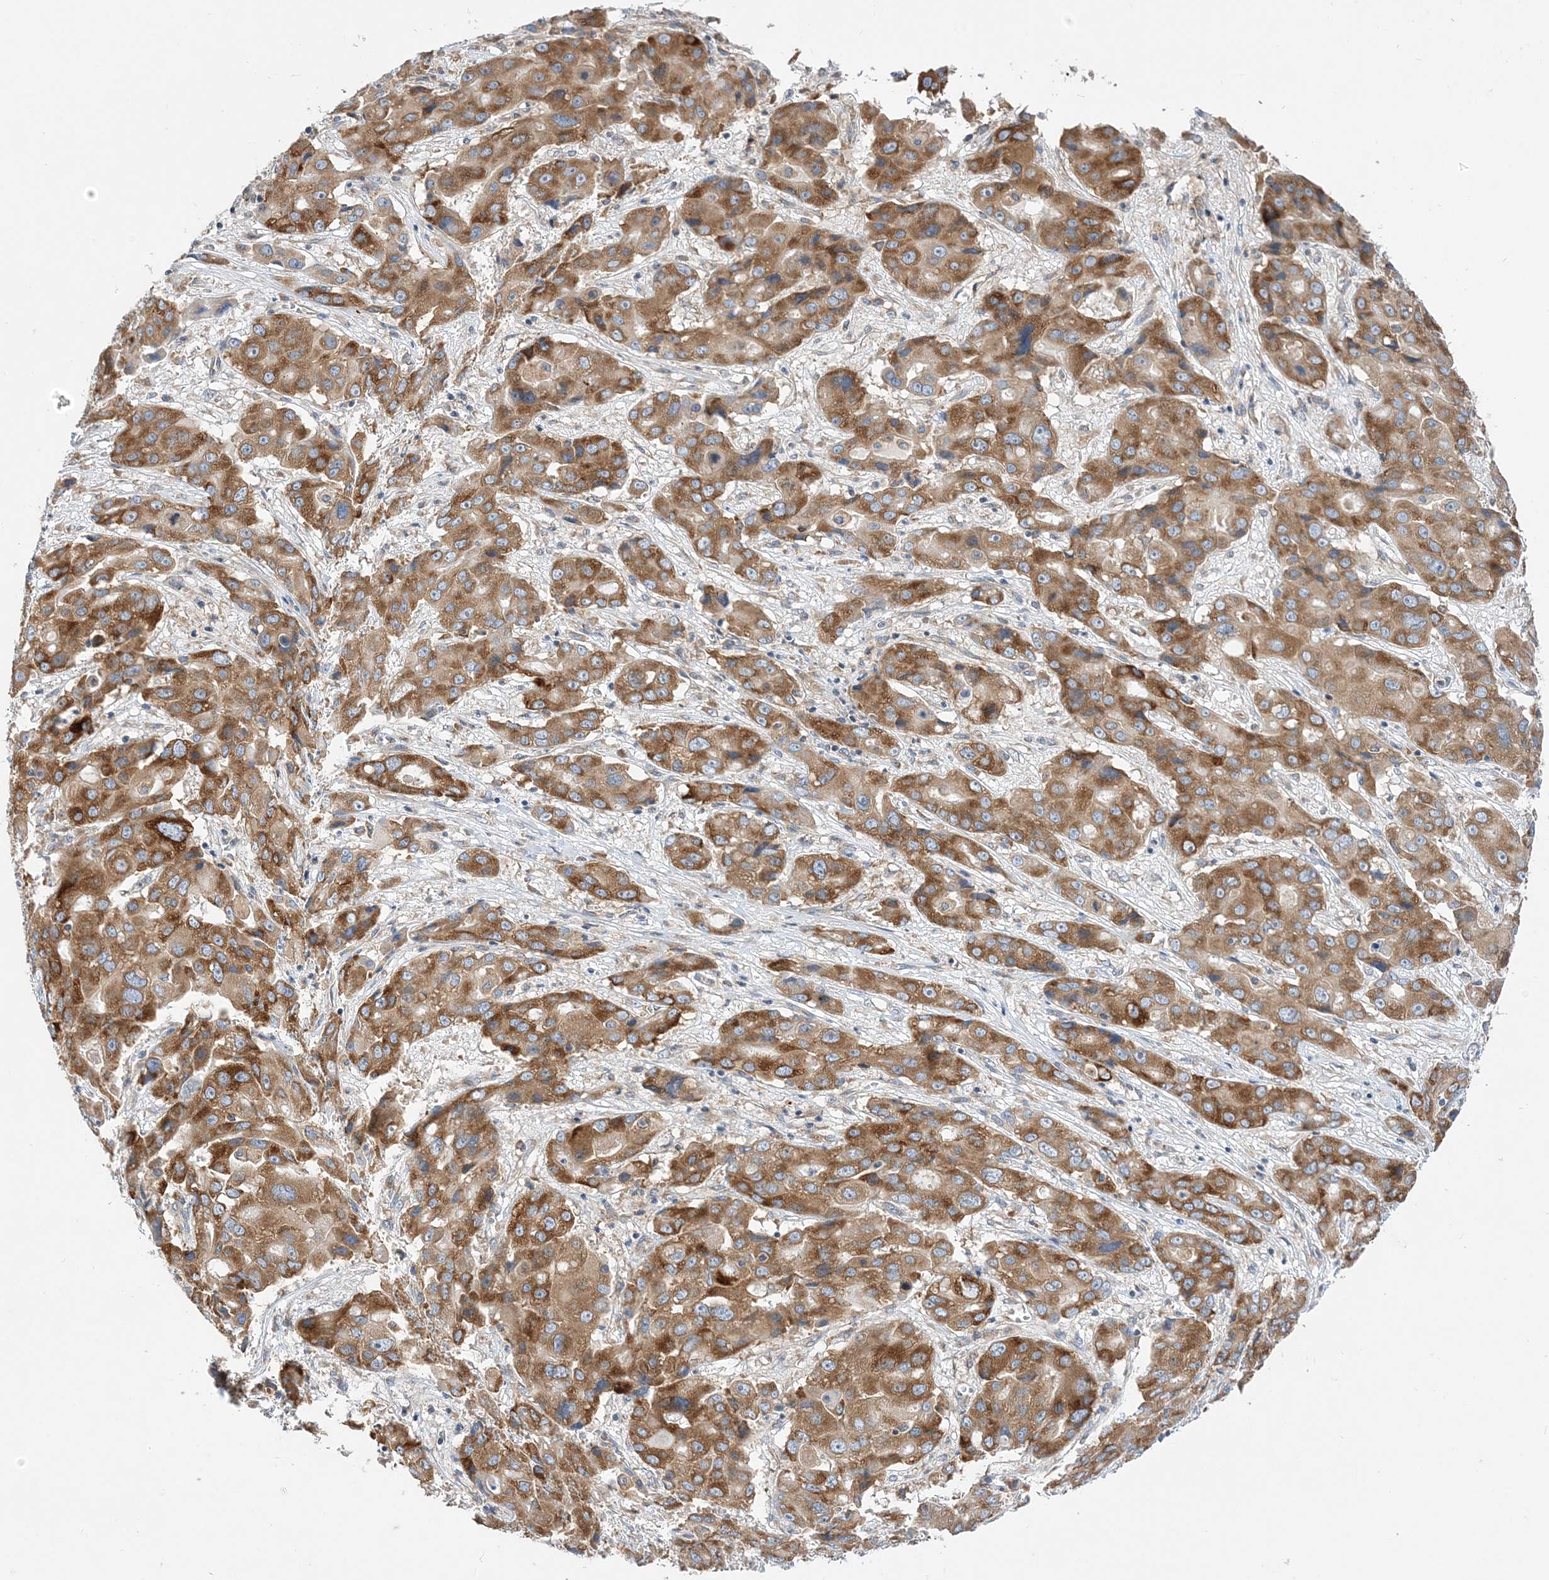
{"staining": {"intensity": "moderate", "quantity": ">75%", "location": "cytoplasmic/membranous"}, "tissue": "liver cancer", "cell_type": "Tumor cells", "image_type": "cancer", "snomed": [{"axis": "morphology", "description": "Cholangiocarcinoma"}, {"axis": "topography", "description": "Liver"}], "caption": "Protein staining of liver cancer tissue displays moderate cytoplasmic/membranous positivity in about >75% of tumor cells. (DAB = brown stain, brightfield microscopy at high magnification).", "gene": "LARP4B", "patient": {"sex": "male", "age": 67}}